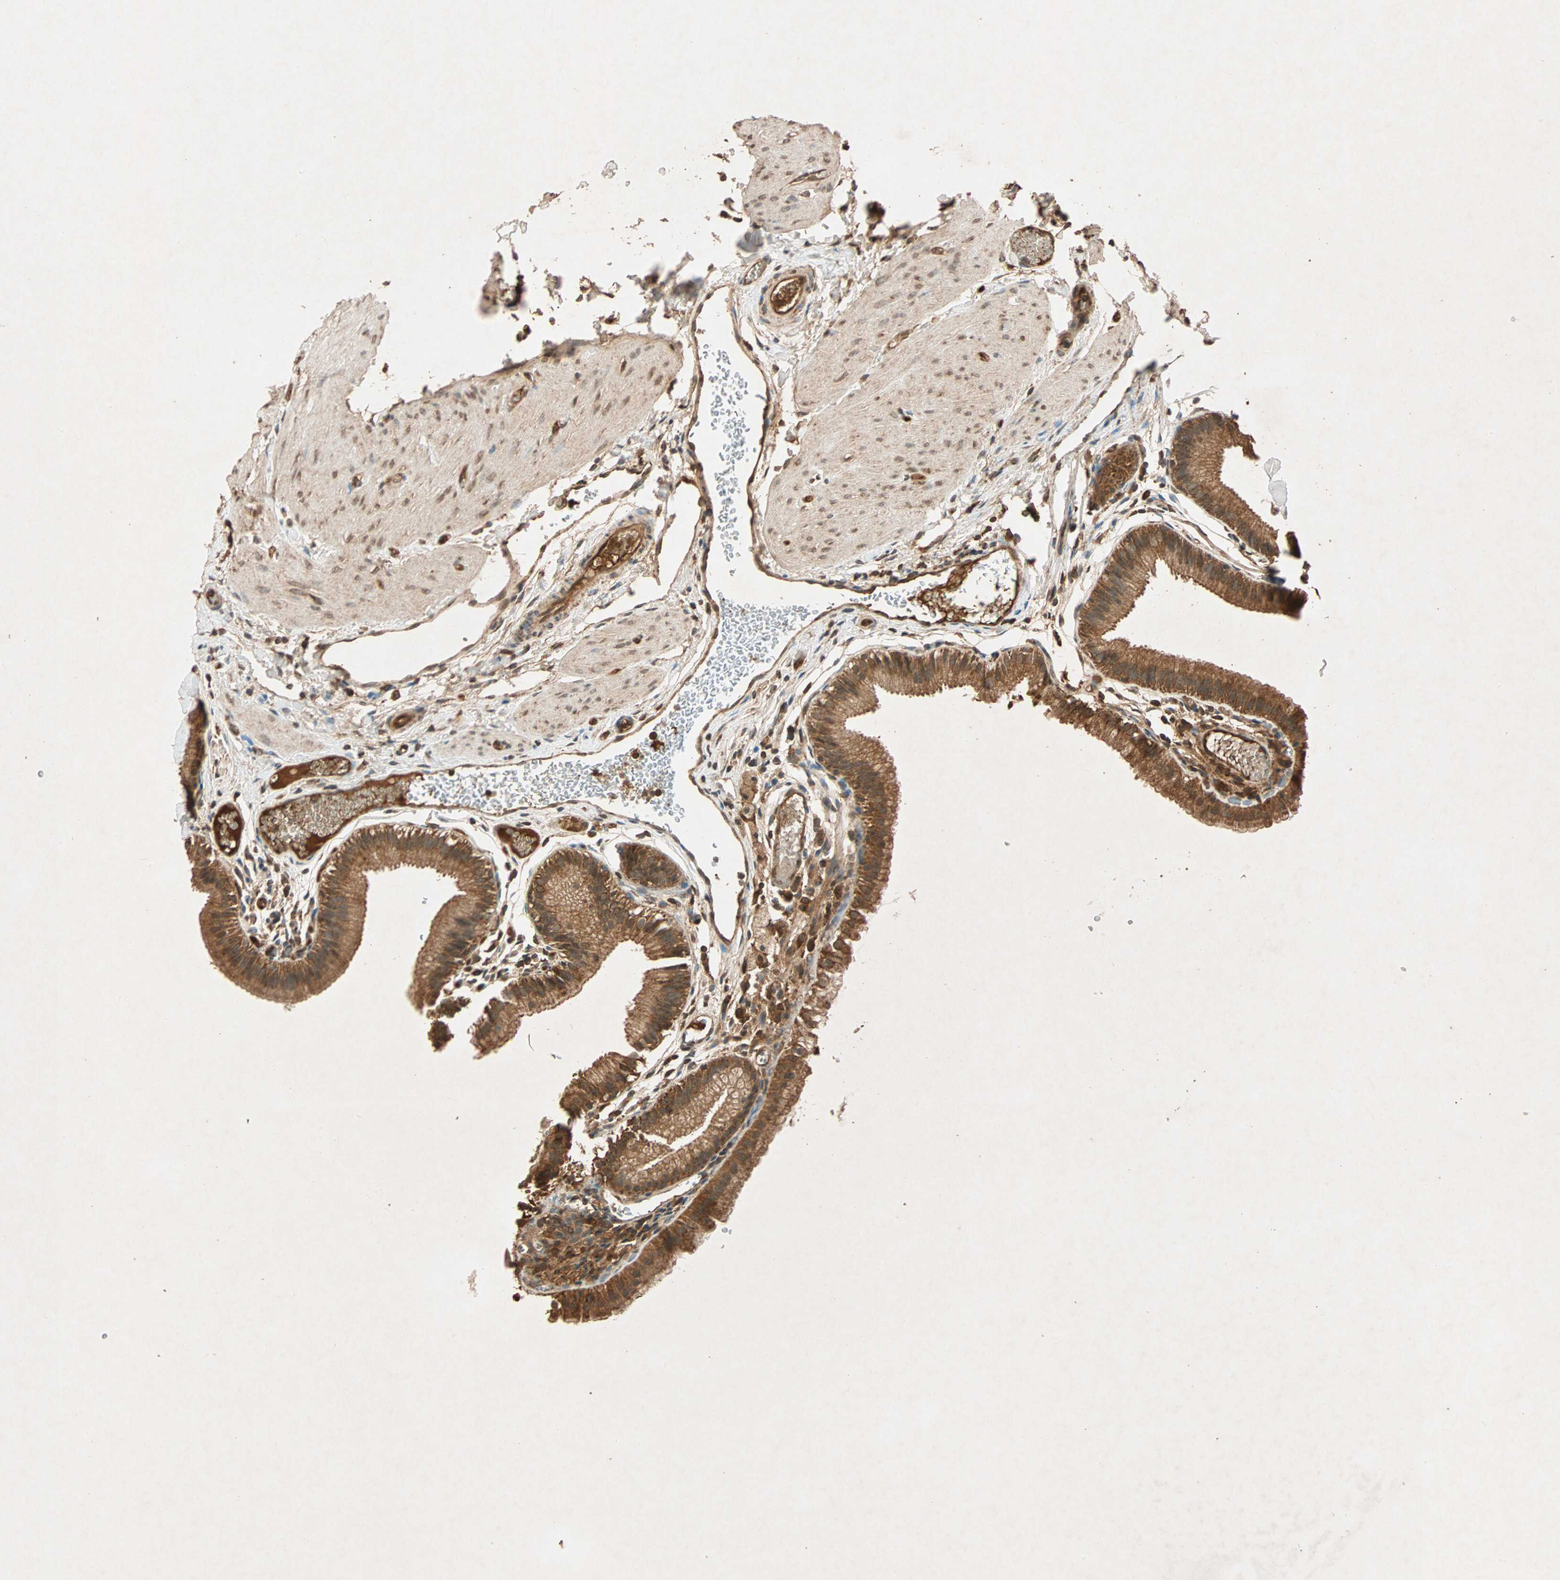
{"staining": {"intensity": "strong", "quantity": ">75%", "location": "cytoplasmic/membranous"}, "tissue": "gallbladder", "cell_type": "Glandular cells", "image_type": "normal", "snomed": [{"axis": "morphology", "description": "Normal tissue, NOS"}, {"axis": "topography", "description": "Gallbladder"}], "caption": "Glandular cells display high levels of strong cytoplasmic/membranous staining in approximately >75% of cells in normal gallbladder. (DAB (3,3'-diaminobenzidine) IHC with brightfield microscopy, high magnification).", "gene": "MAPK1", "patient": {"sex": "female", "age": 26}}